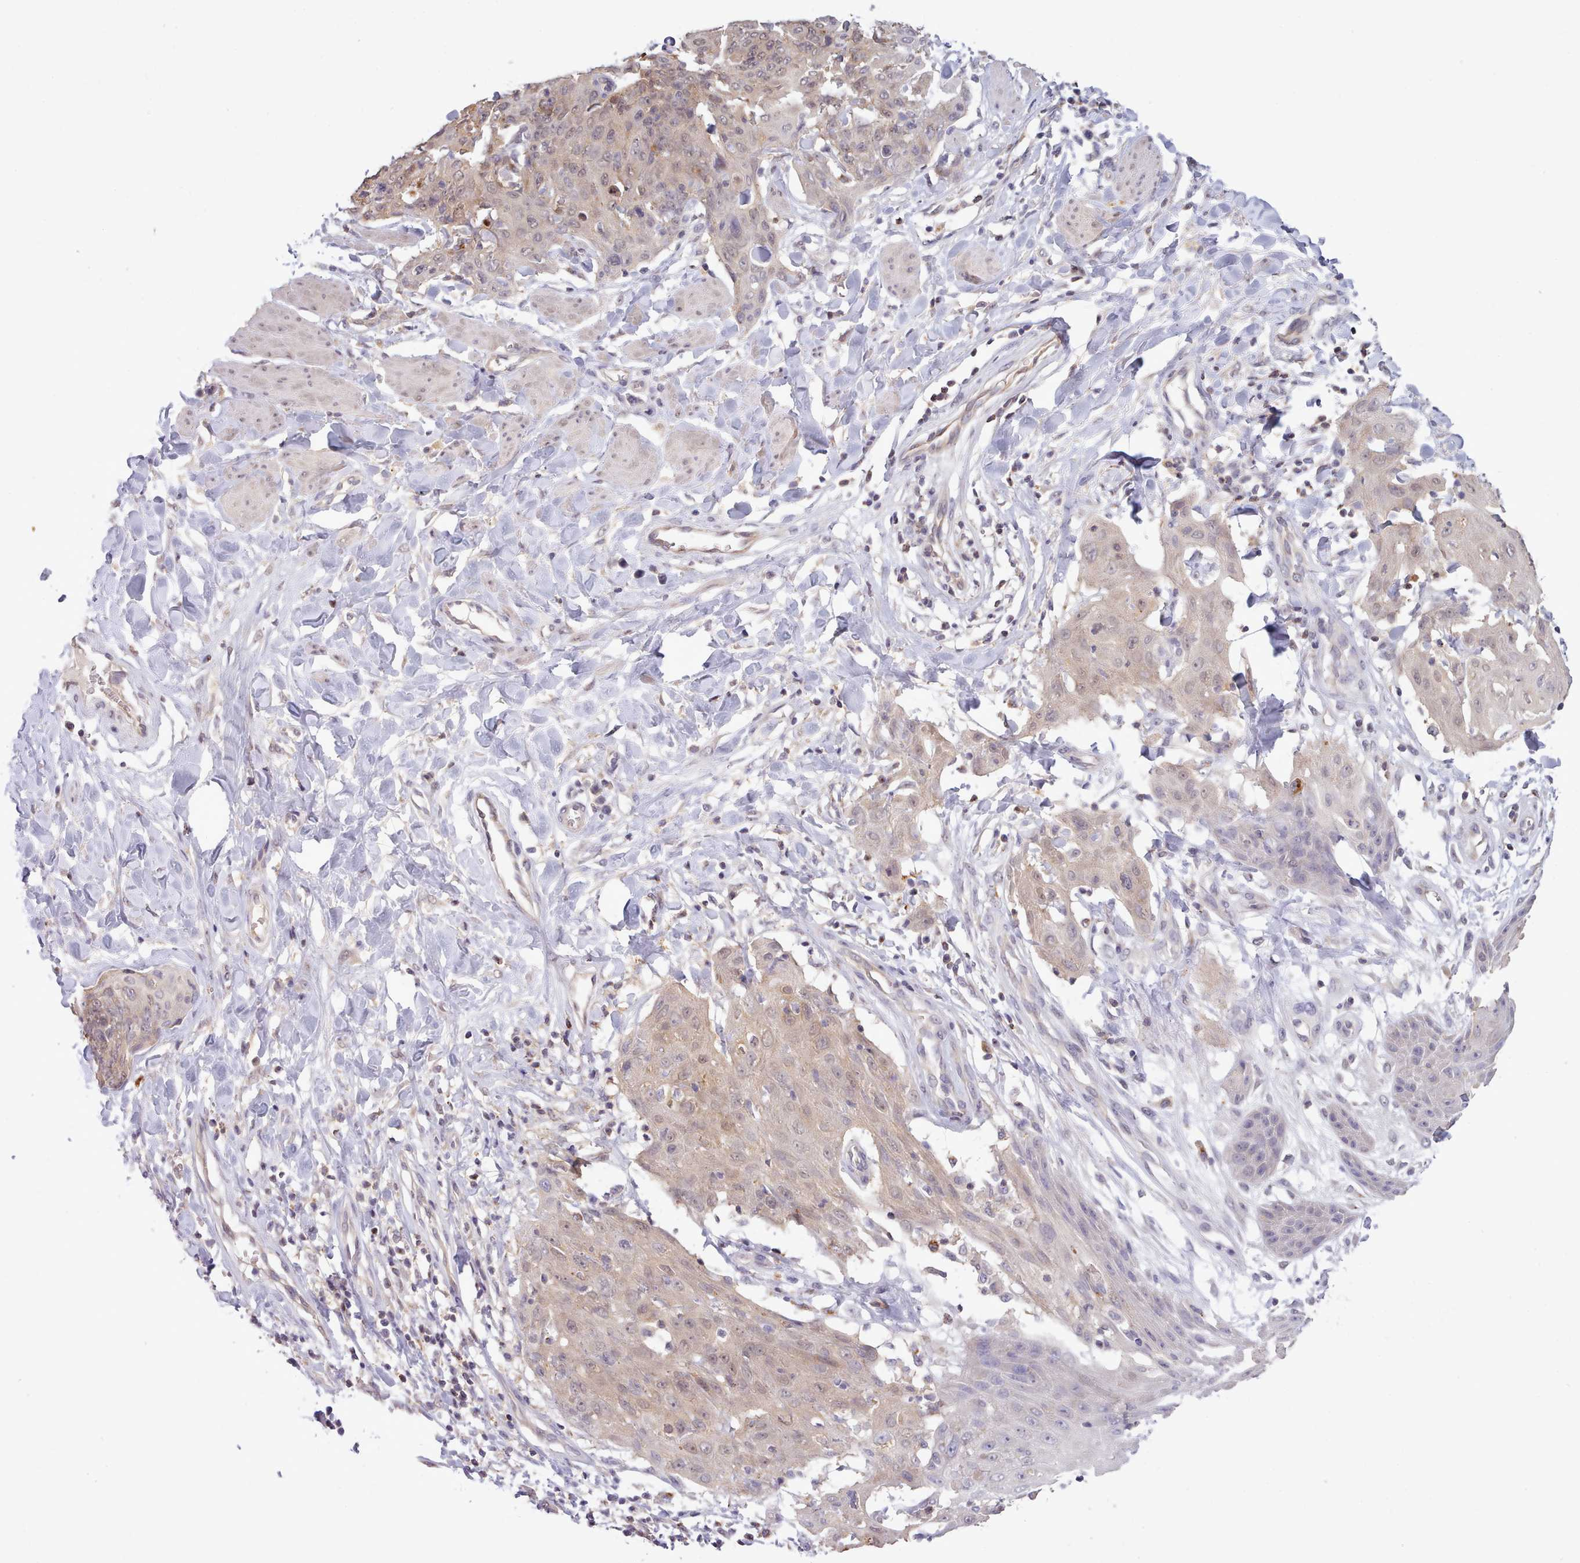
{"staining": {"intensity": "weak", "quantity": ">75%", "location": "cytoplasmic/membranous,nuclear"}, "tissue": "skin cancer", "cell_type": "Tumor cells", "image_type": "cancer", "snomed": [{"axis": "morphology", "description": "Squamous cell carcinoma, NOS"}, {"axis": "topography", "description": "Skin"}, {"axis": "topography", "description": "Vulva"}], "caption": "Skin cancer was stained to show a protein in brown. There is low levels of weak cytoplasmic/membranous and nuclear expression in about >75% of tumor cells.", "gene": "ARL17A", "patient": {"sex": "female", "age": 85}}